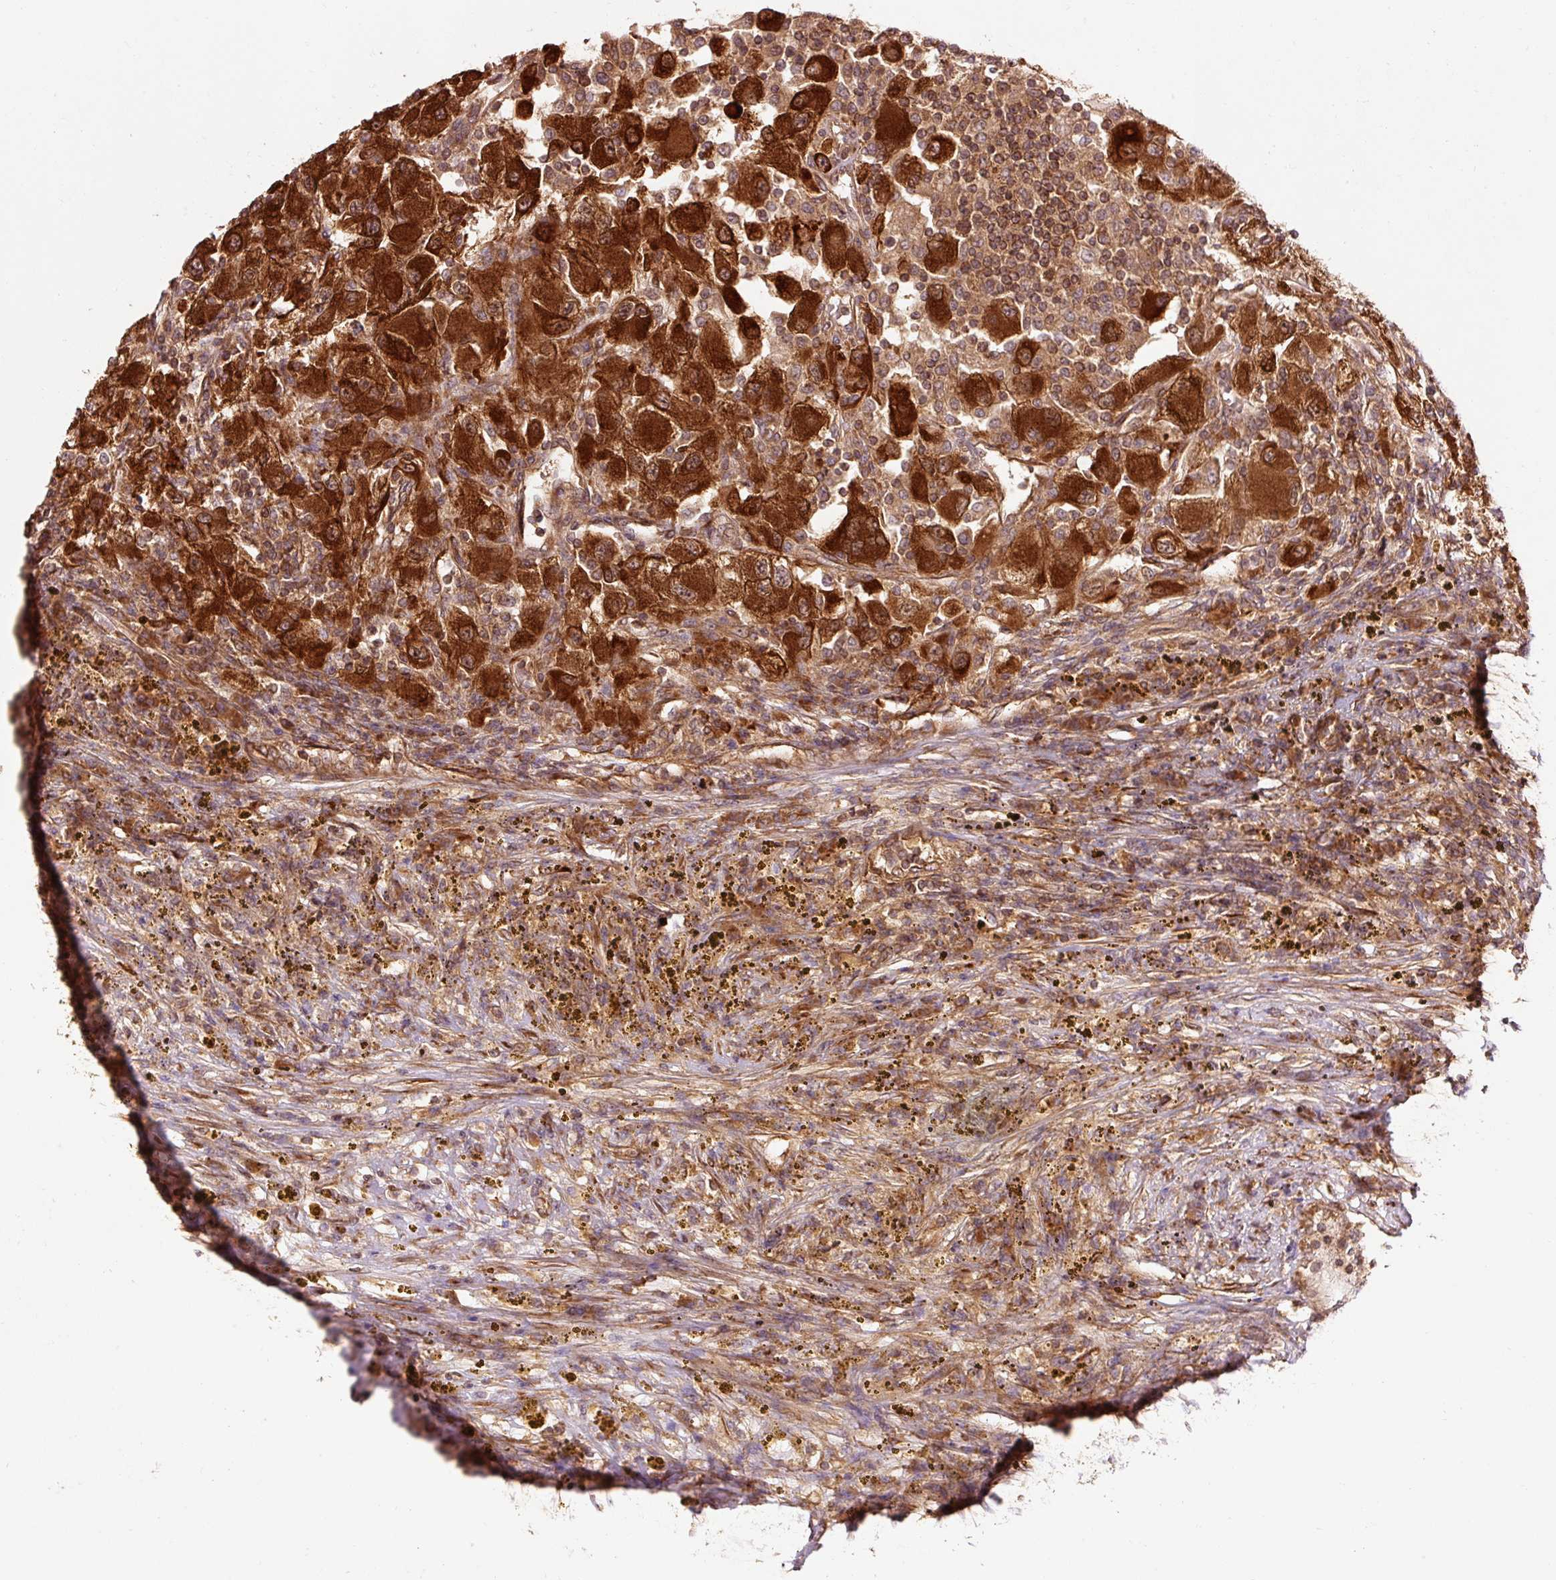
{"staining": {"intensity": "strong", "quantity": ">75%", "location": "cytoplasmic/membranous,nuclear"}, "tissue": "renal cancer", "cell_type": "Tumor cells", "image_type": "cancer", "snomed": [{"axis": "morphology", "description": "Adenocarcinoma, NOS"}, {"axis": "topography", "description": "Kidney"}], "caption": "High-power microscopy captured an immunohistochemistry (IHC) micrograph of adenocarcinoma (renal), revealing strong cytoplasmic/membranous and nuclear positivity in about >75% of tumor cells. The protein is stained brown, and the nuclei are stained in blue (DAB IHC with brightfield microscopy, high magnification).", "gene": "PDAP1", "patient": {"sex": "female", "age": 67}}